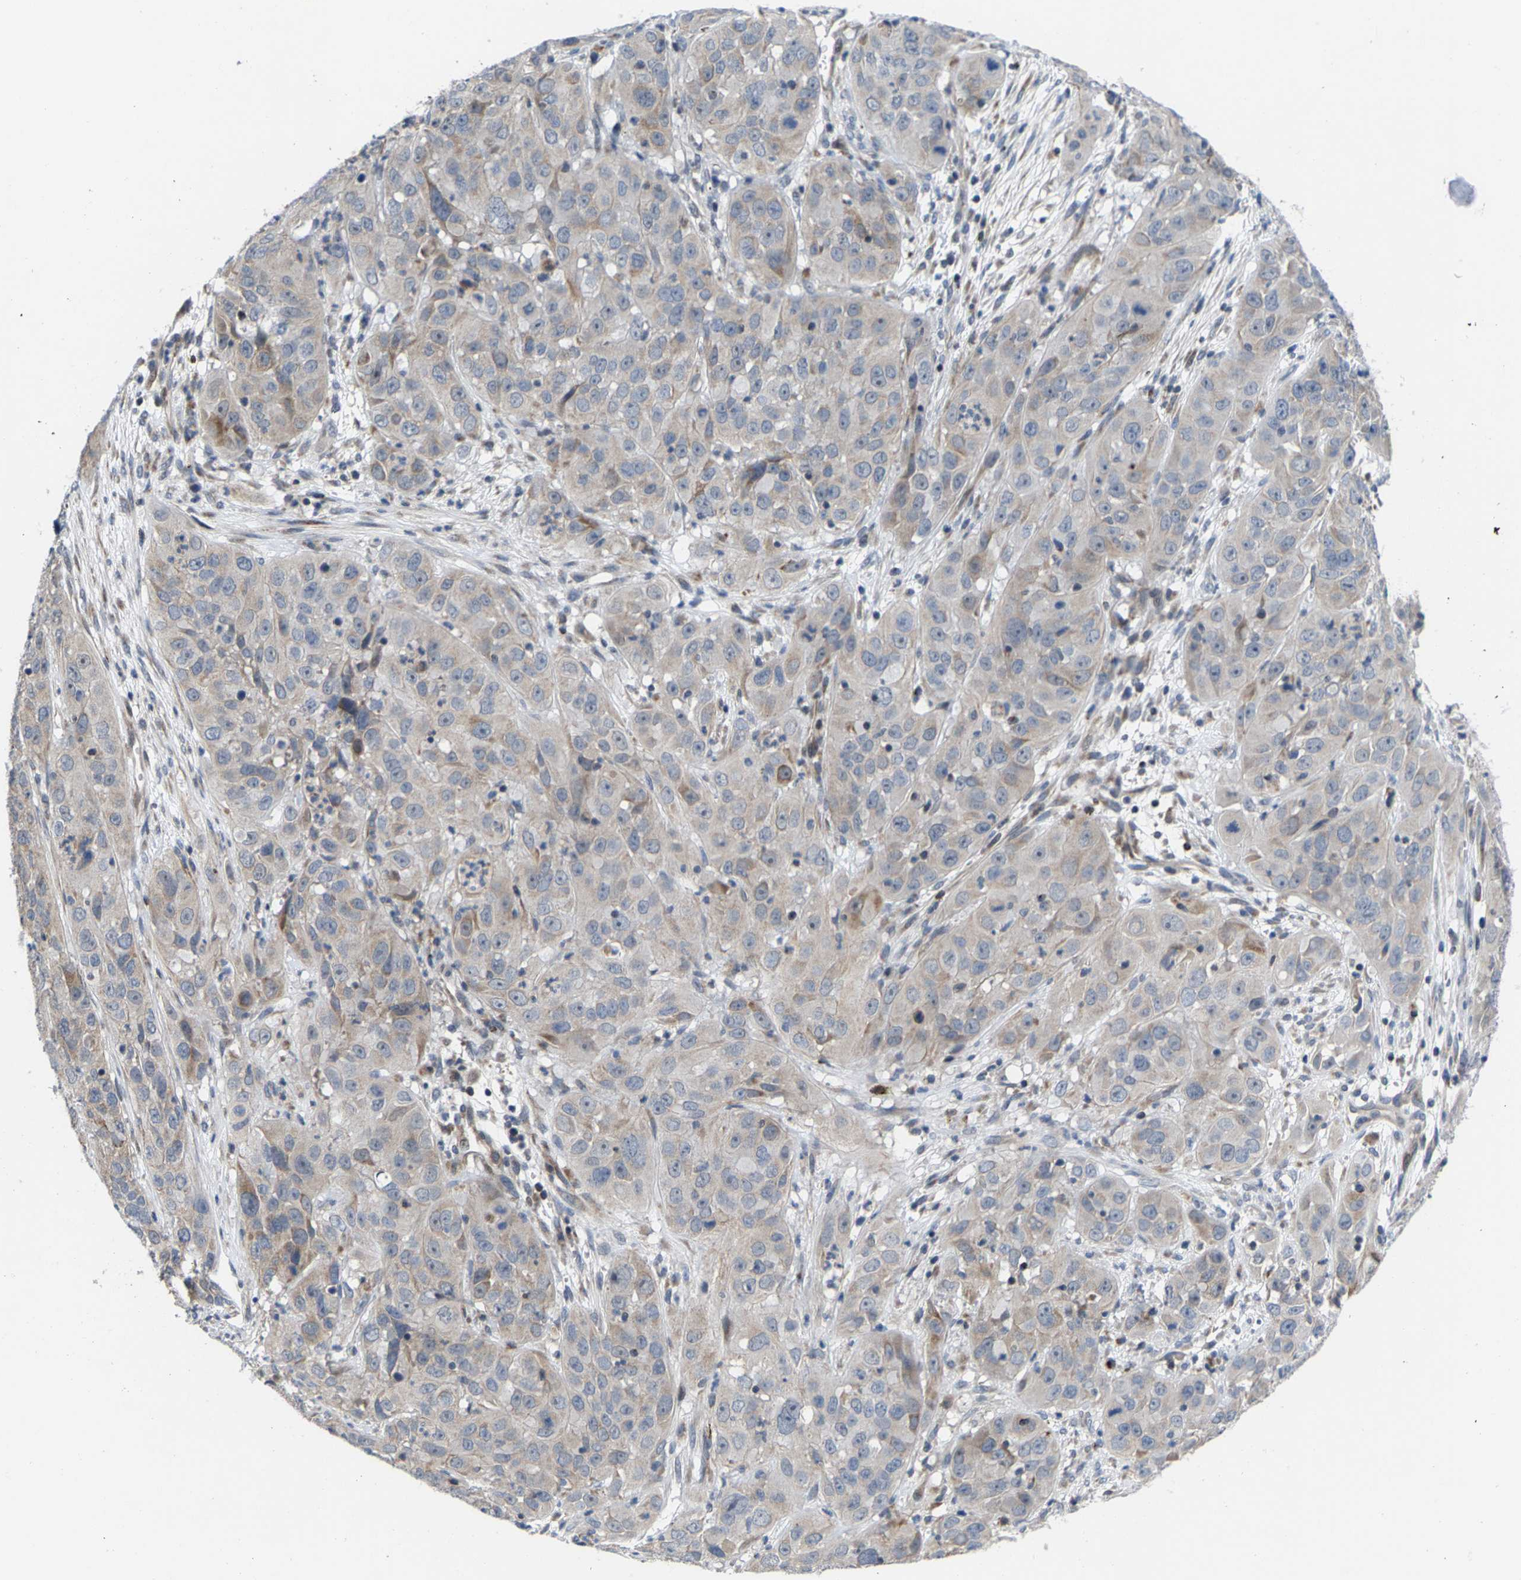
{"staining": {"intensity": "weak", "quantity": "25%-75%", "location": "cytoplasmic/membranous"}, "tissue": "cervical cancer", "cell_type": "Tumor cells", "image_type": "cancer", "snomed": [{"axis": "morphology", "description": "Squamous cell carcinoma, NOS"}, {"axis": "topography", "description": "Cervix"}], "caption": "Cervical cancer (squamous cell carcinoma) was stained to show a protein in brown. There is low levels of weak cytoplasmic/membranous staining in approximately 25%-75% of tumor cells. The staining was performed using DAB, with brown indicating positive protein expression. Nuclei are stained blue with hematoxylin.", "gene": "TDRKH", "patient": {"sex": "female", "age": 32}}